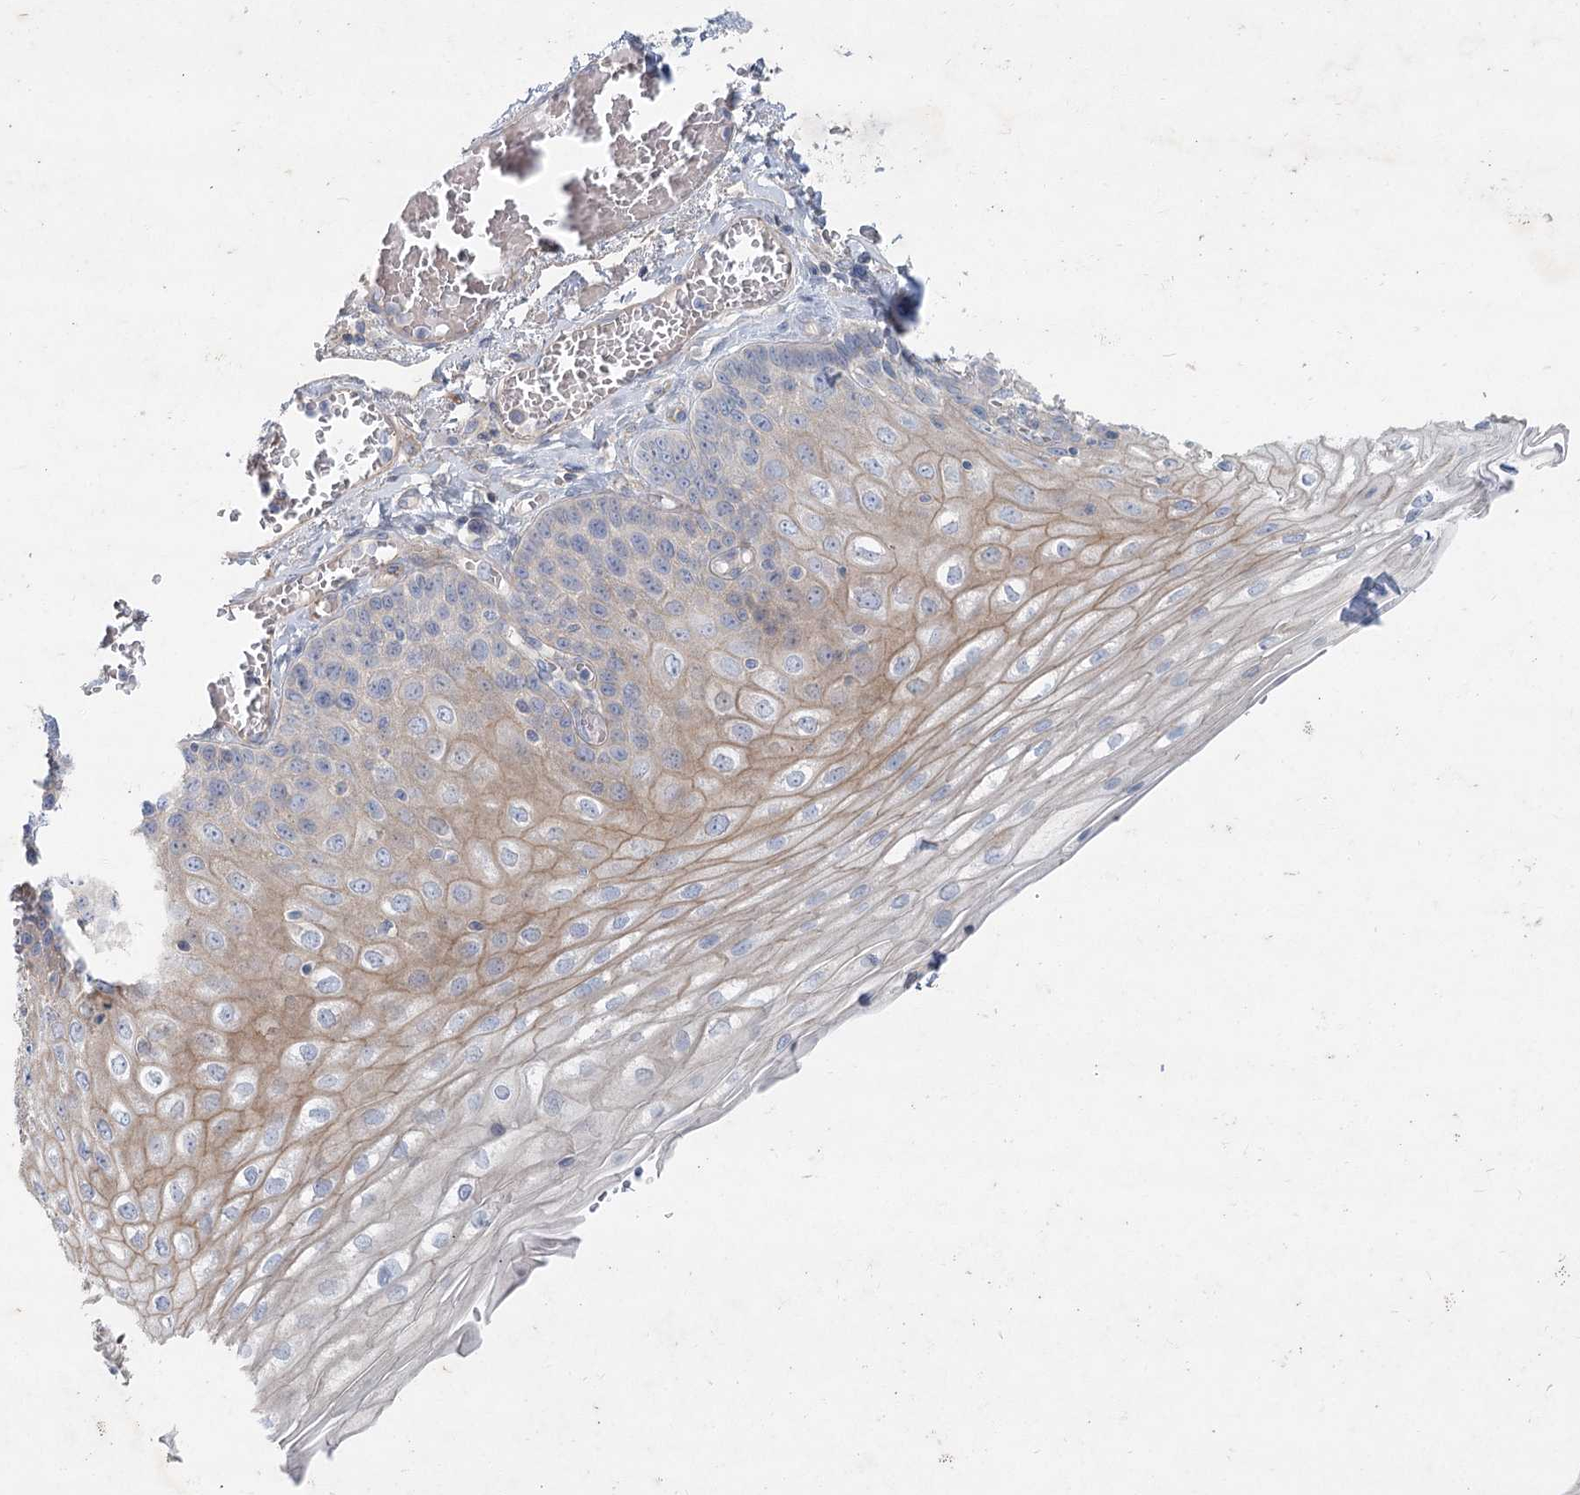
{"staining": {"intensity": "moderate", "quantity": "<25%", "location": "cytoplasmic/membranous"}, "tissue": "esophagus", "cell_type": "Squamous epithelial cells", "image_type": "normal", "snomed": [{"axis": "morphology", "description": "Normal tissue, NOS"}, {"axis": "topography", "description": "Esophagus"}], "caption": "This histopathology image shows normal esophagus stained with immunohistochemistry (IHC) to label a protein in brown. The cytoplasmic/membranous of squamous epithelial cells show moderate positivity for the protein. Nuclei are counter-stained blue.", "gene": "DNMBP", "patient": {"sex": "male", "age": 81}}